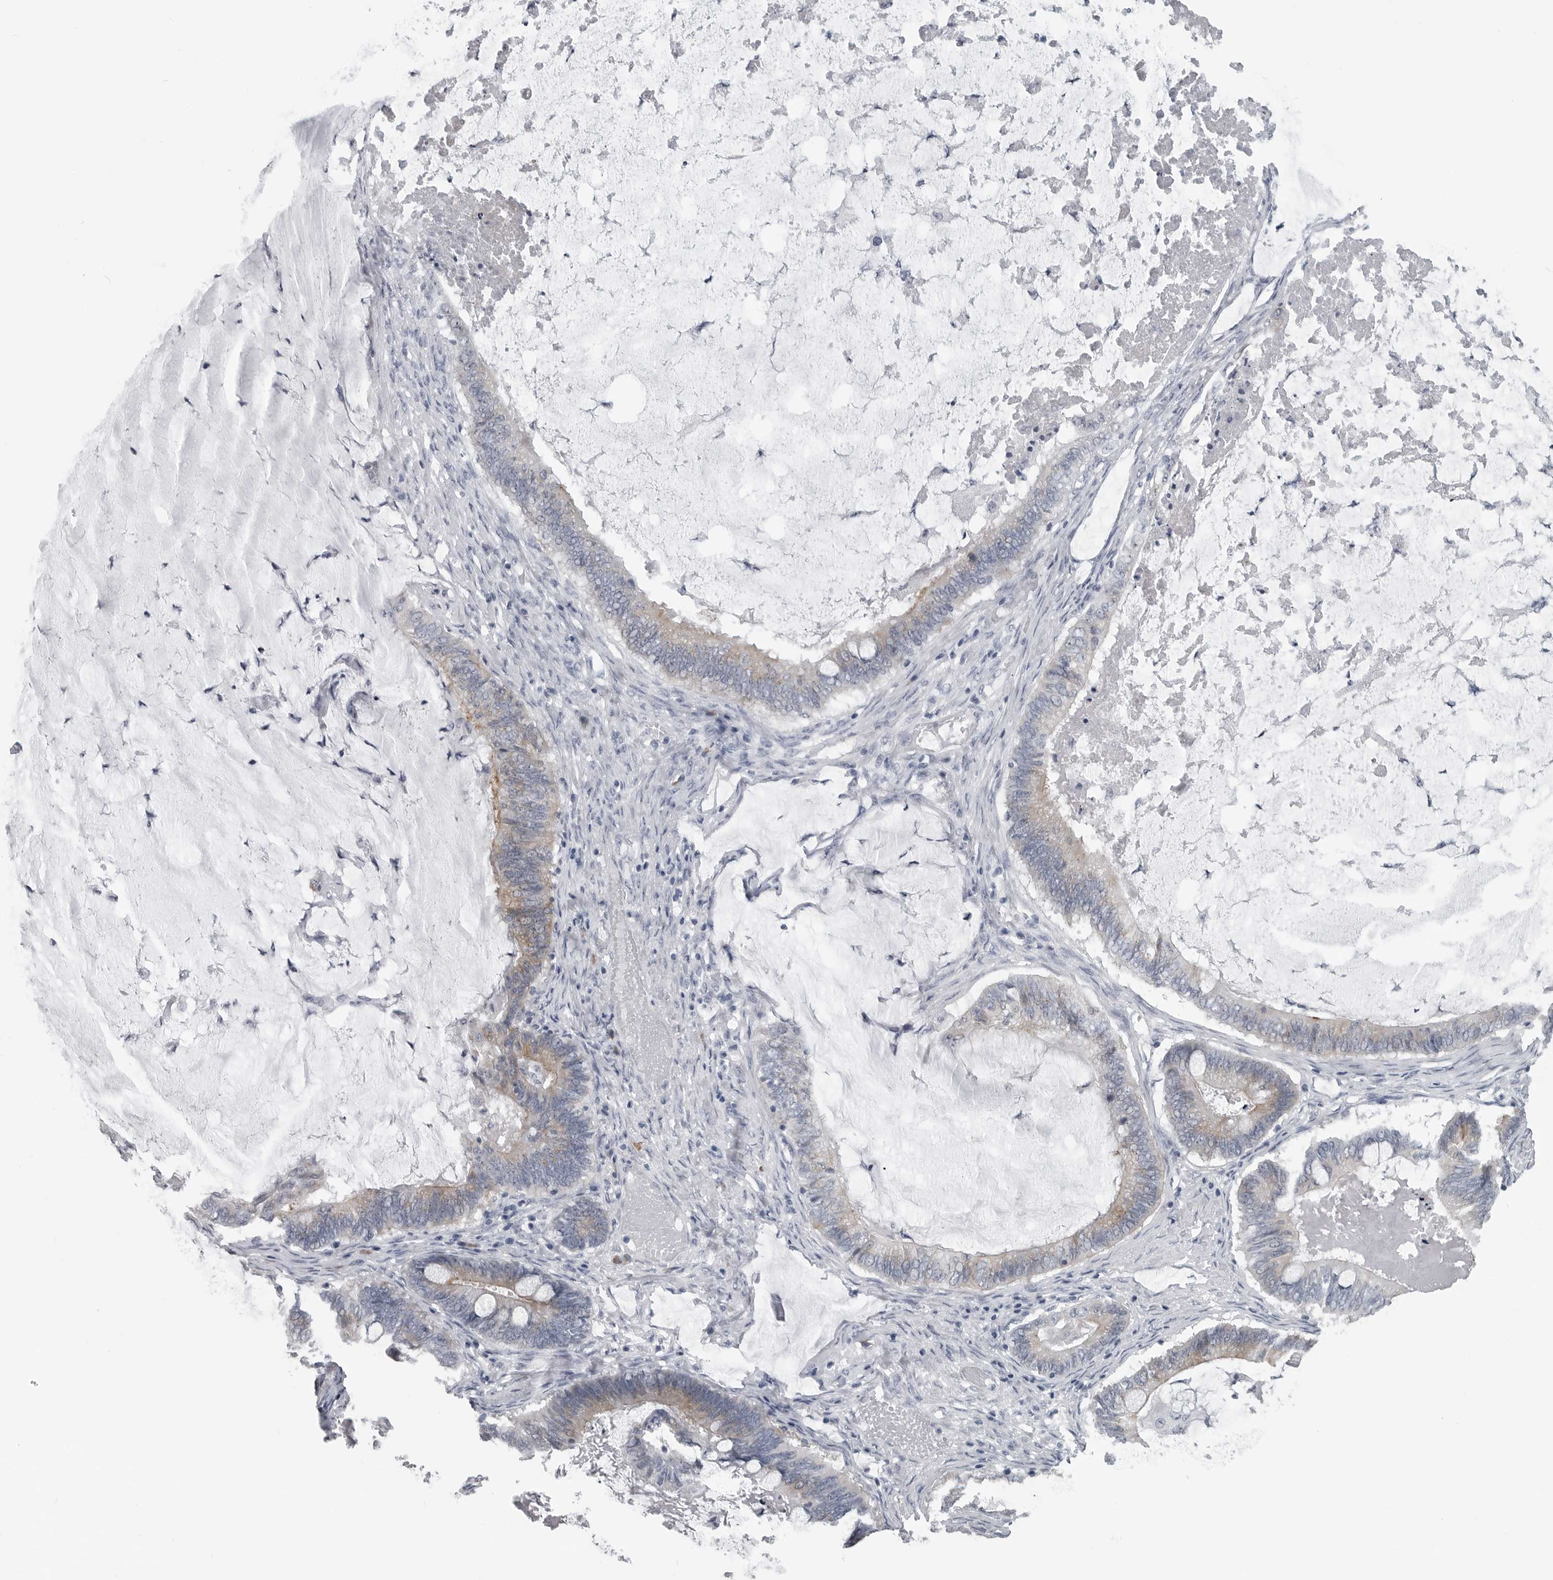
{"staining": {"intensity": "weak", "quantity": "25%-75%", "location": "cytoplasmic/membranous"}, "tissue": "ovarian cancer", "cell_type": "Tumor cells", "image_type": "cancer", "snomed": [{"axis": "morphology", "description": "Cystadenocarcinoma, mucinous, NOS"}, {"axis": "topography", "description": "Ovary"}], "caption": "Mucinous cystadenocarcinoma (ovarian) stained with DAB (3,3'-diaminobenzidine) immunohistochemistry demonstrates low levels of weak cytoplasmic/membranous positivity in about 25%-75% of tumor cells.", "gene": "MYOC", "patient": {"sex": "female", "age": 61}}